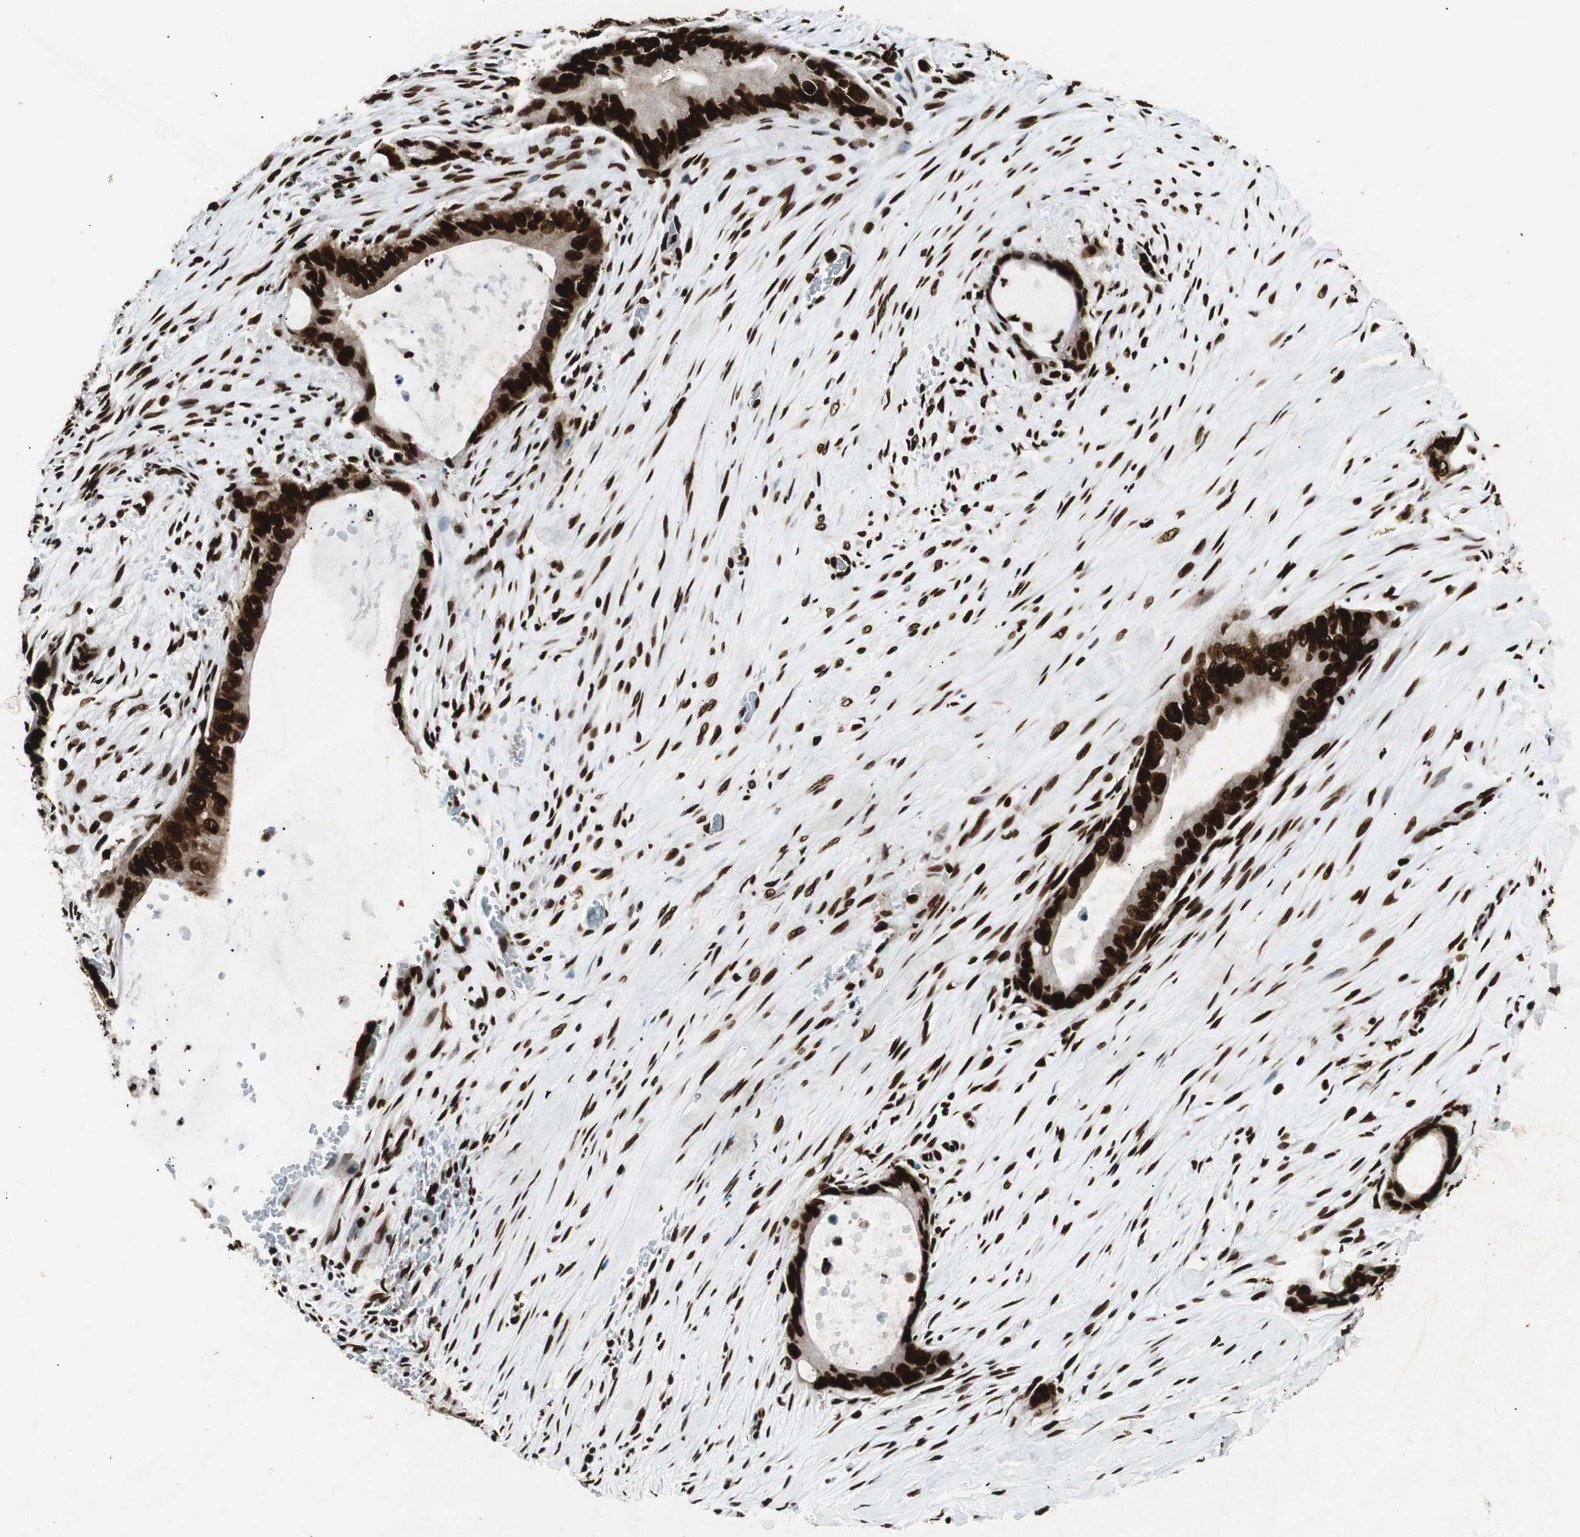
{"staining": {"intensity": "strong", "quantity": ">75%", "location": "nuclear"}, "tissue": "liver cancer", "cell_type": "Tumor cells", "image_type": "cancer", "snomed": [{"axis": "morphology", "description": "Cholangiocarcinoma"}, {"axis": "topography", "description": "Liver"}], "caption": "Cholangiocarcinoma (liver) was stained to show a protein in brown. There is high levels of strong nuclear expression in approximately >75% of tumor cells.", "gene": "EWSR1", "patient": {"sex": "female", "age": 55}}